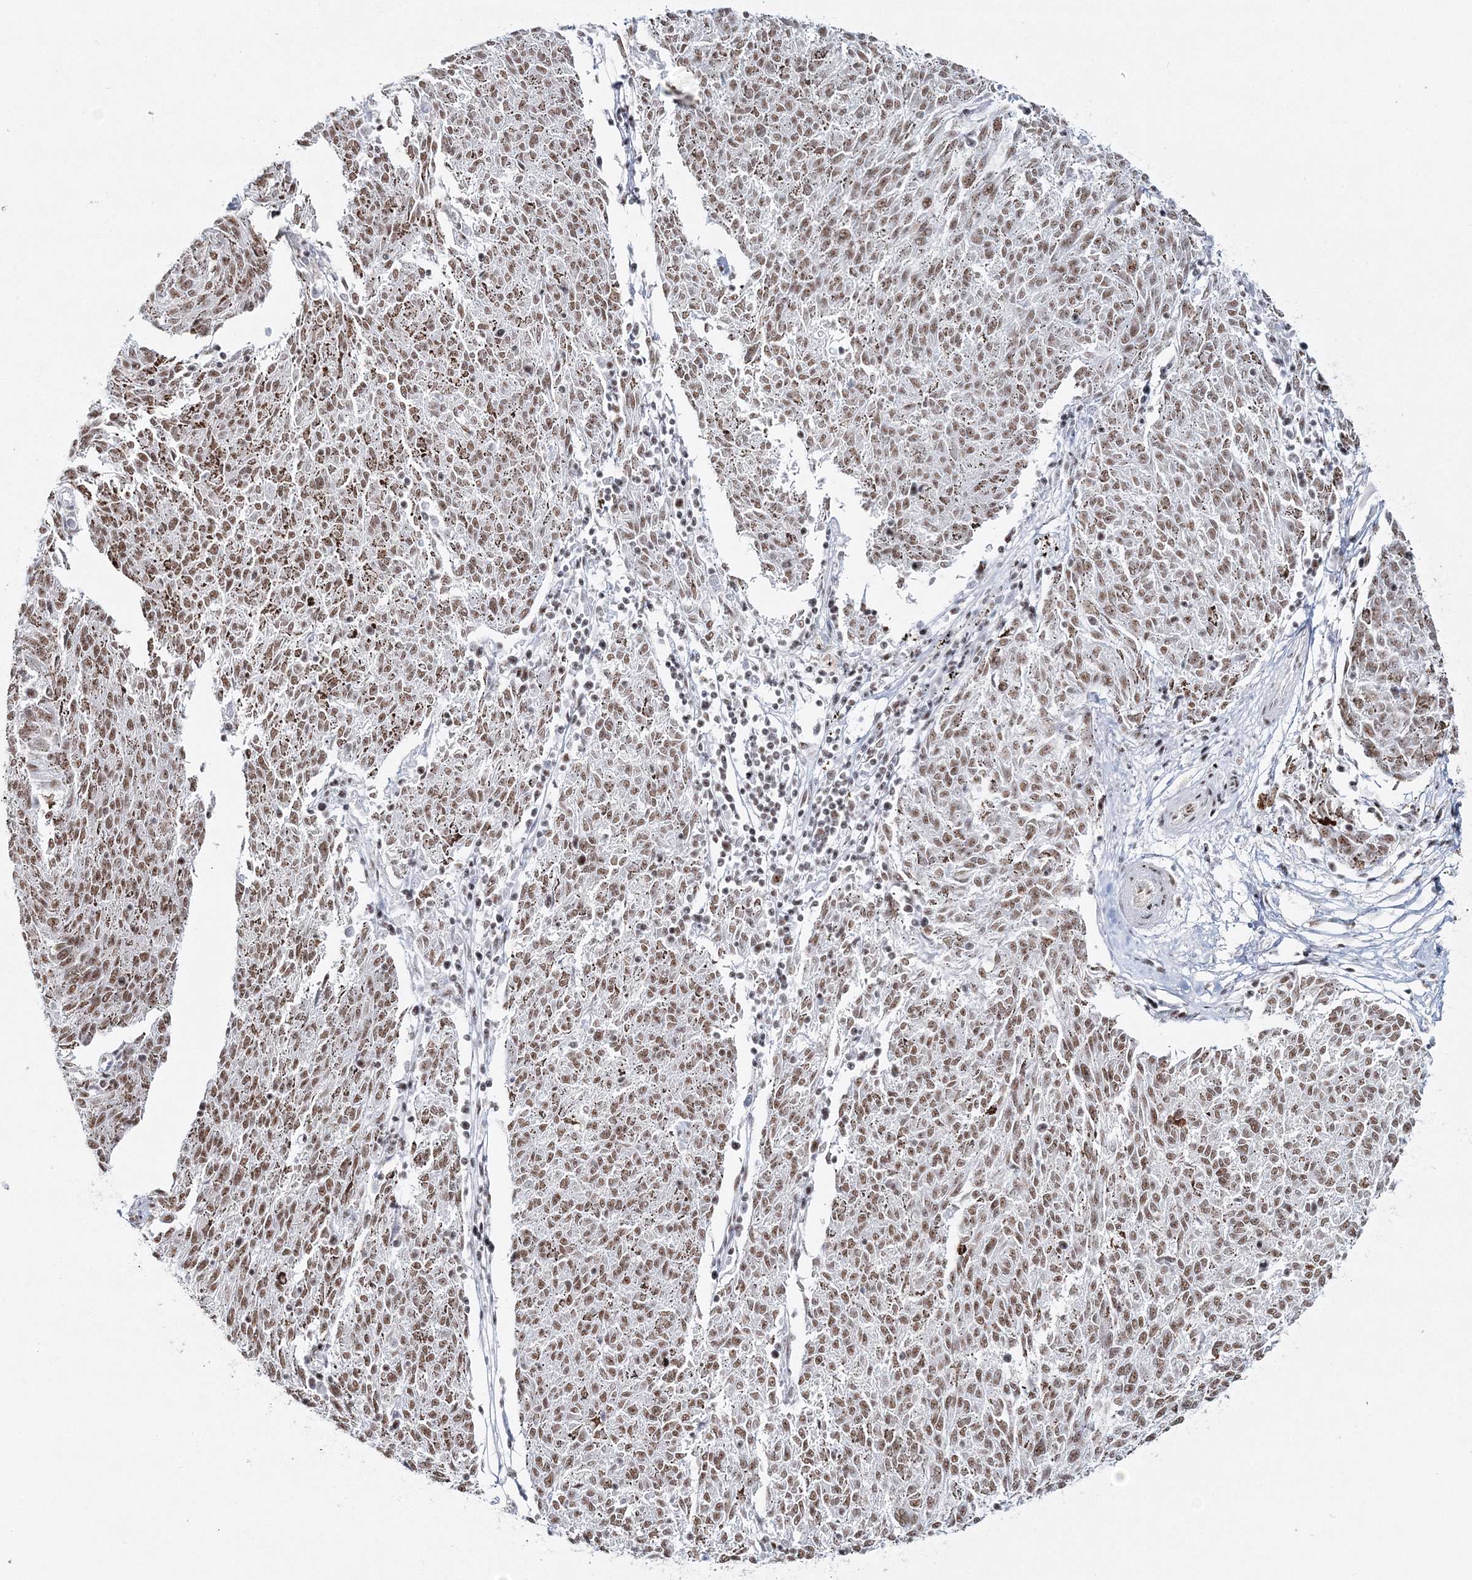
{"staining": {"intensity": "moderate", "quantity": ">75%", "location": "nuclear"}, "tissue": "melanoma", "cell_type": "Tumor cells", "image_type": "cancer", "snomed": [{"axis": "morphology", "description": "Malignant melanoma, NOS"}, {"axis": "topography", "description": "Skin"}], "caption": "Immunohistochemistry histopathology image of melanoma stained for a protein (brown), which displays medium levels of moderate nuclear positivity in approximately >75% of tumor cells.", "gene": "QRICH1", "patient": {"sex": "female", "age": 72}}